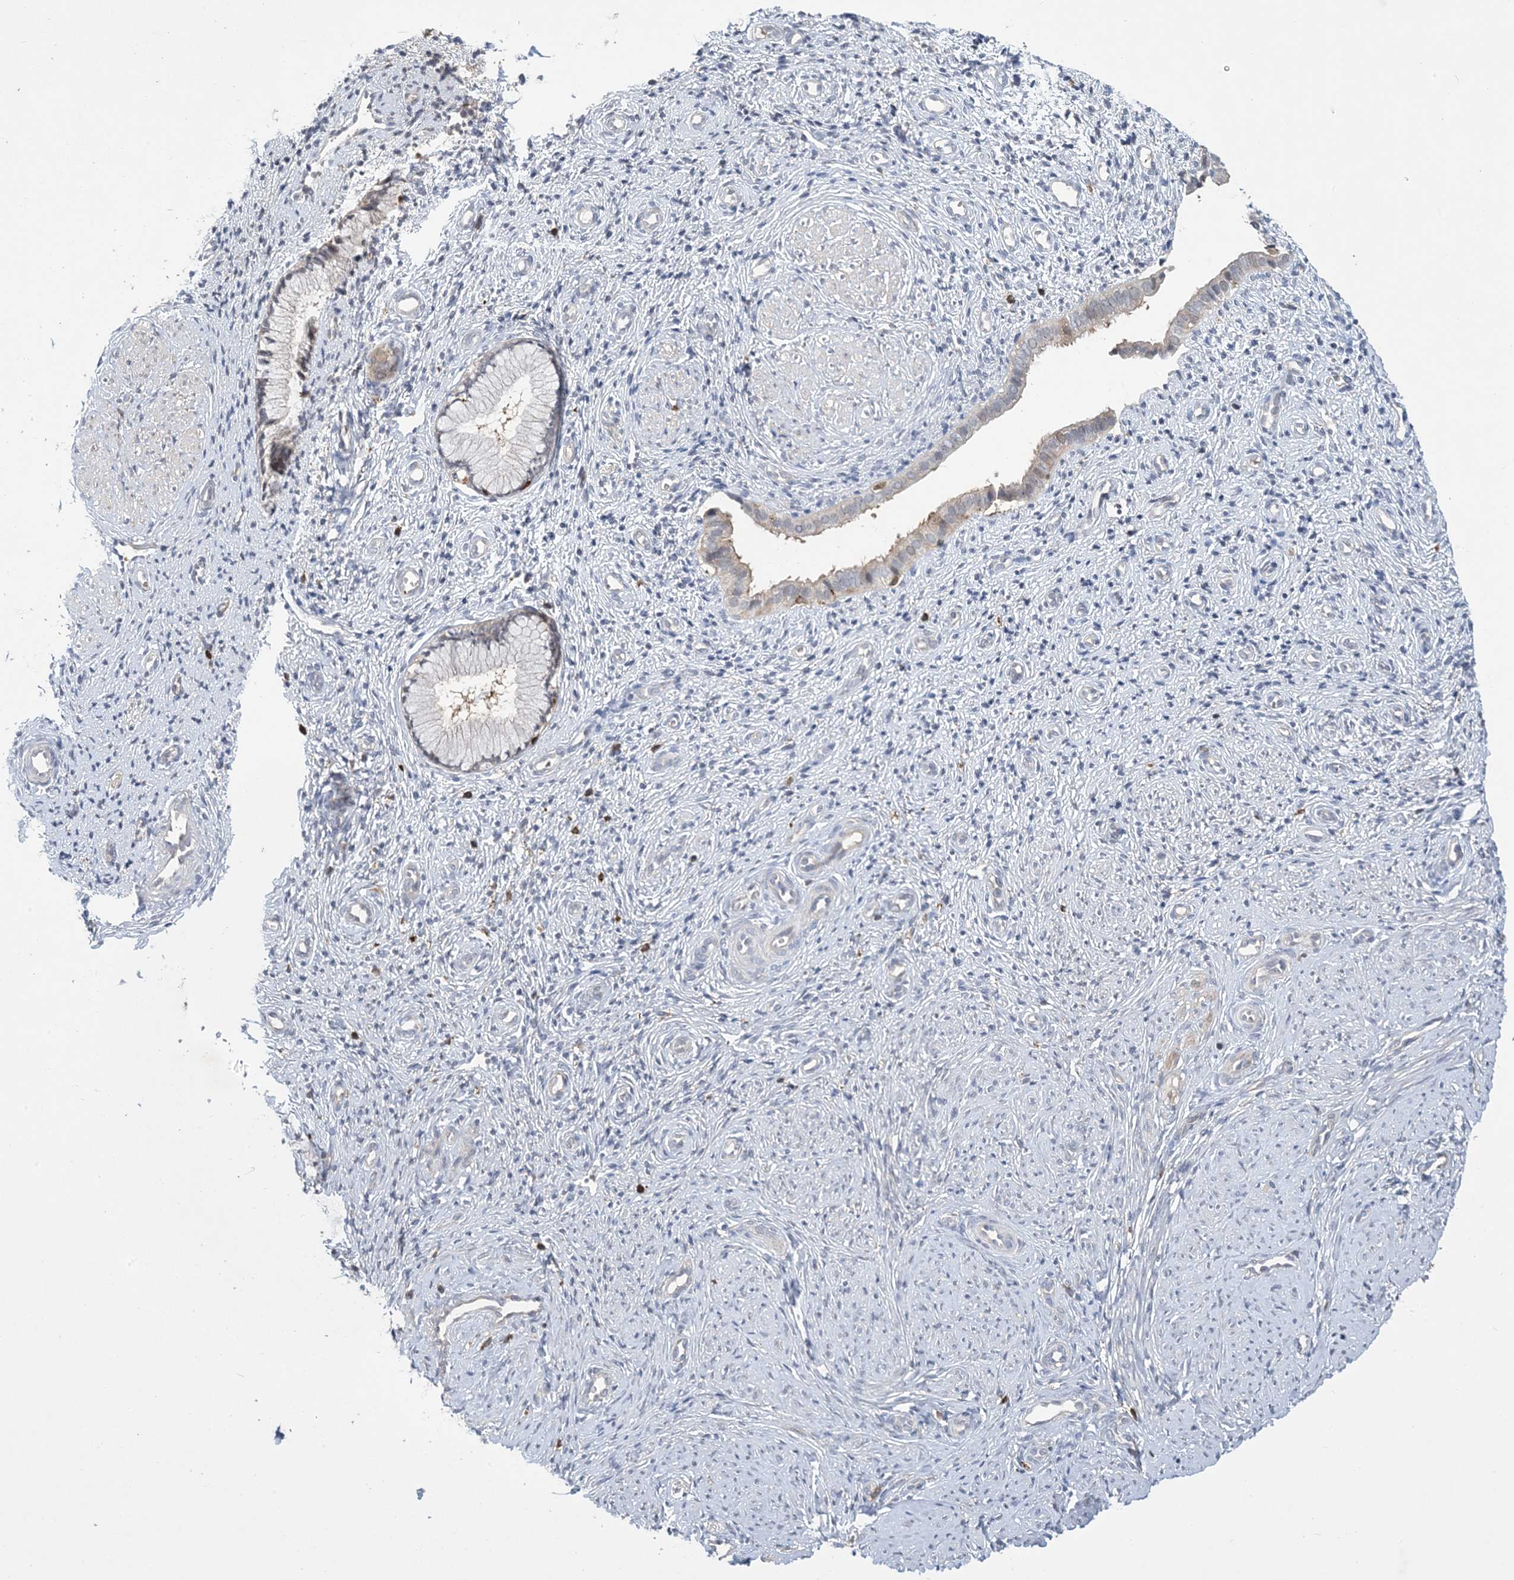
{"staining": {"intensity": "negative", "quantity": "none", "location": "none"}, "tissue": "cervix", "cell_type": "Glandular cells", "image_type": "normal", "snomed": [{"axis": "morphology", "description": "Normal tissue, NOS"}, {"axis": "topography", "description": "Cervix"}], "caption": "A photomicrograph of human cervix is negative for staining in glandular cells. Nuclei are stained in blue.", "gene": "AK9", "patient": {"sex": "female", "age": 27}}